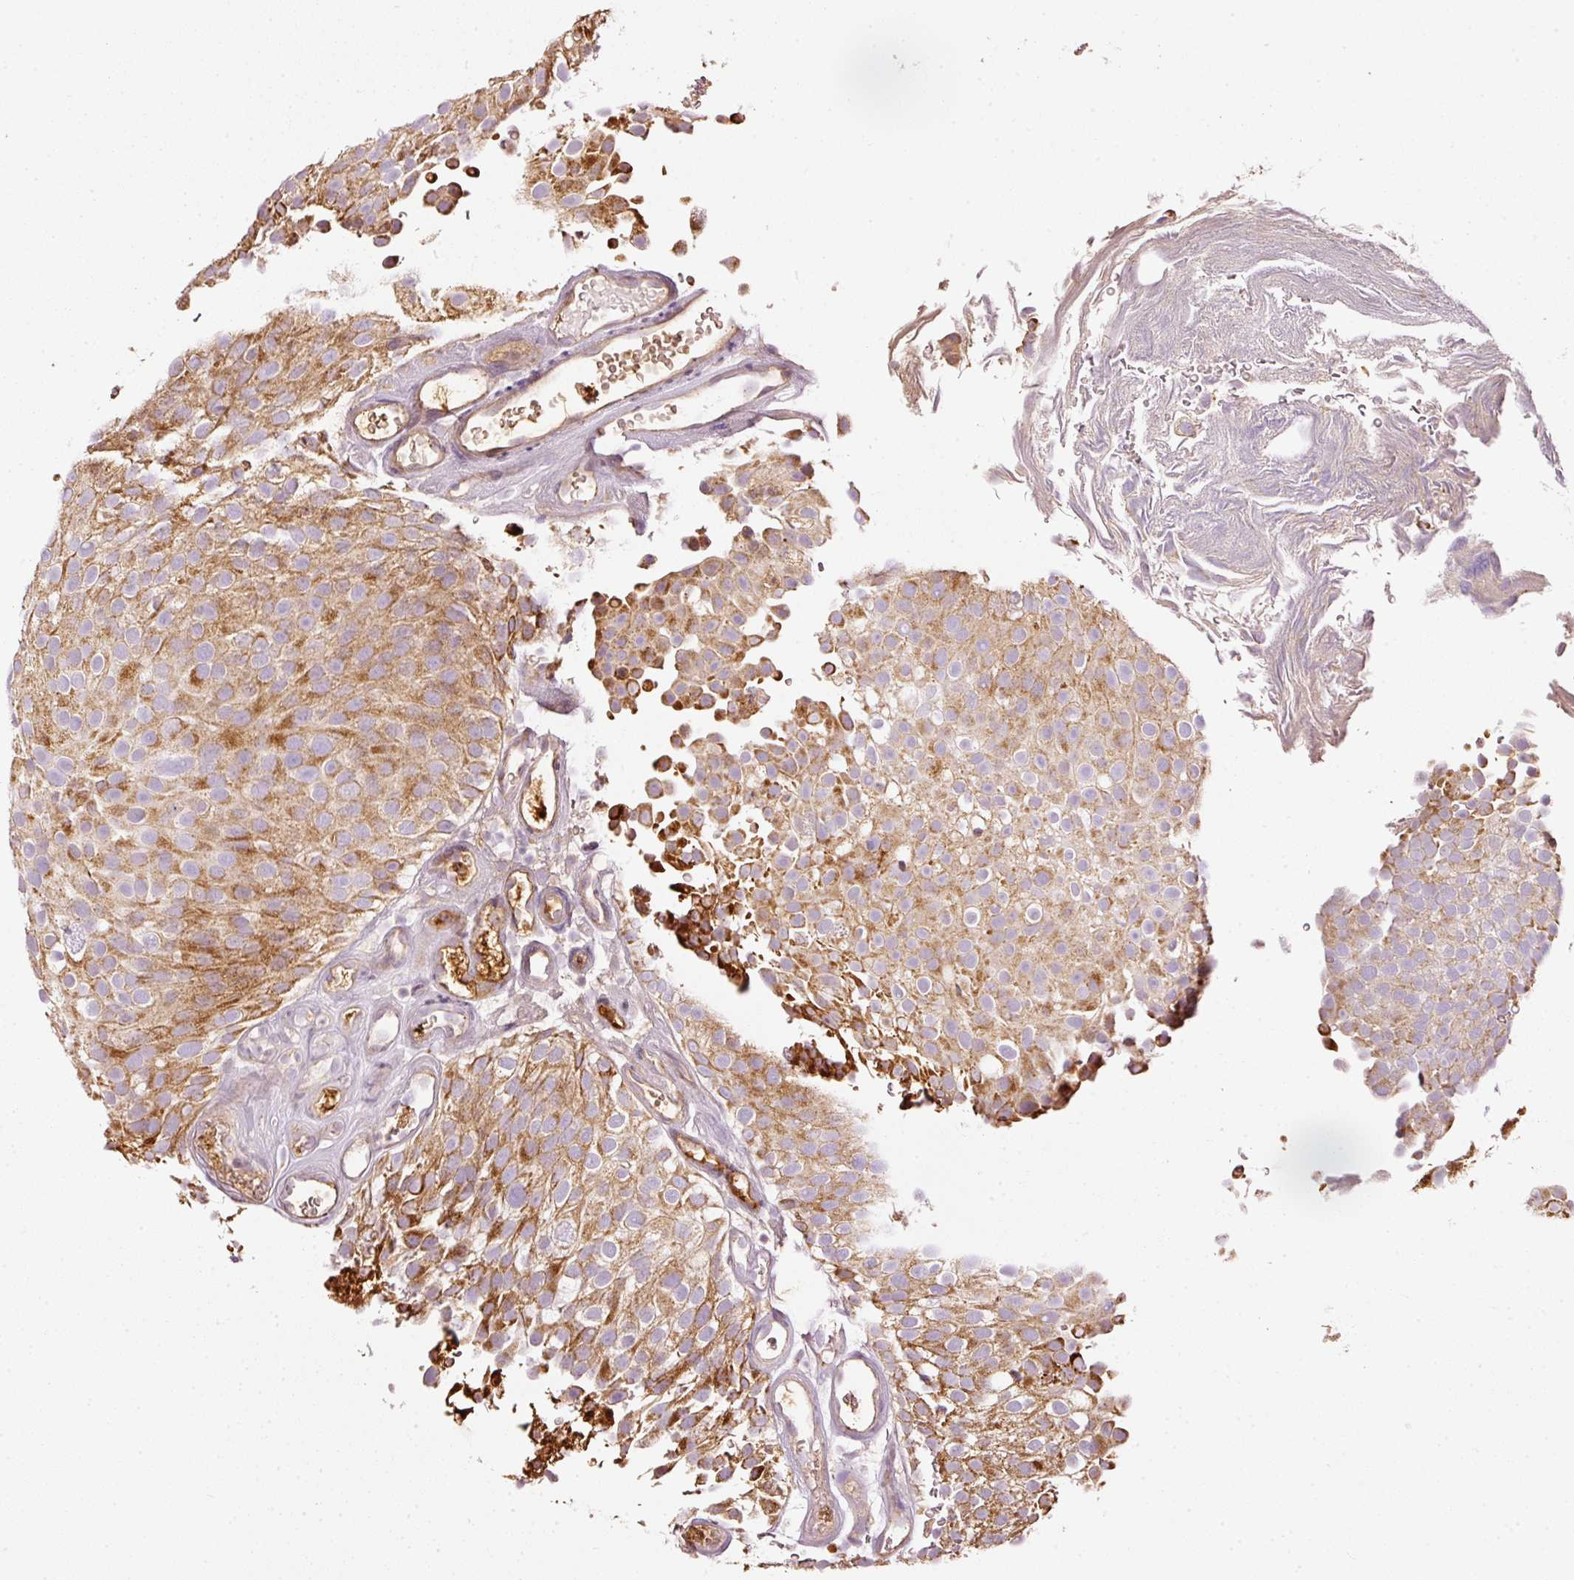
{"staining": {"intensity": "moderate", "quantity": ">75%", "location": "cytoplasmic/membranous"}, "tissue": "urothelial cancer", "cell_type": "Tumor cells", "image_type": "cancer", "snomed": [{"axis": "morphology", "description": "Urothelial carcinoma, Low grade"}, {"axis": "topography", "description": "Urinary bladder"}], "caption": "Immunohistochemistry staining of low-grade urothelial carcinoma, which displays medium levels of moderate cytoplasmic/membranous staining in approximately >75% of tumor cells indicating moderate cytoplasmic/membranous protein positivity. The staining was performed using DAB (3,3'-diaminobenzidine) (brown) for protein detection and nuclei were counterstained in hematoxylin (blue).", "gene": "SERPING1", "patient": {"sex": "male", "age": 78}}